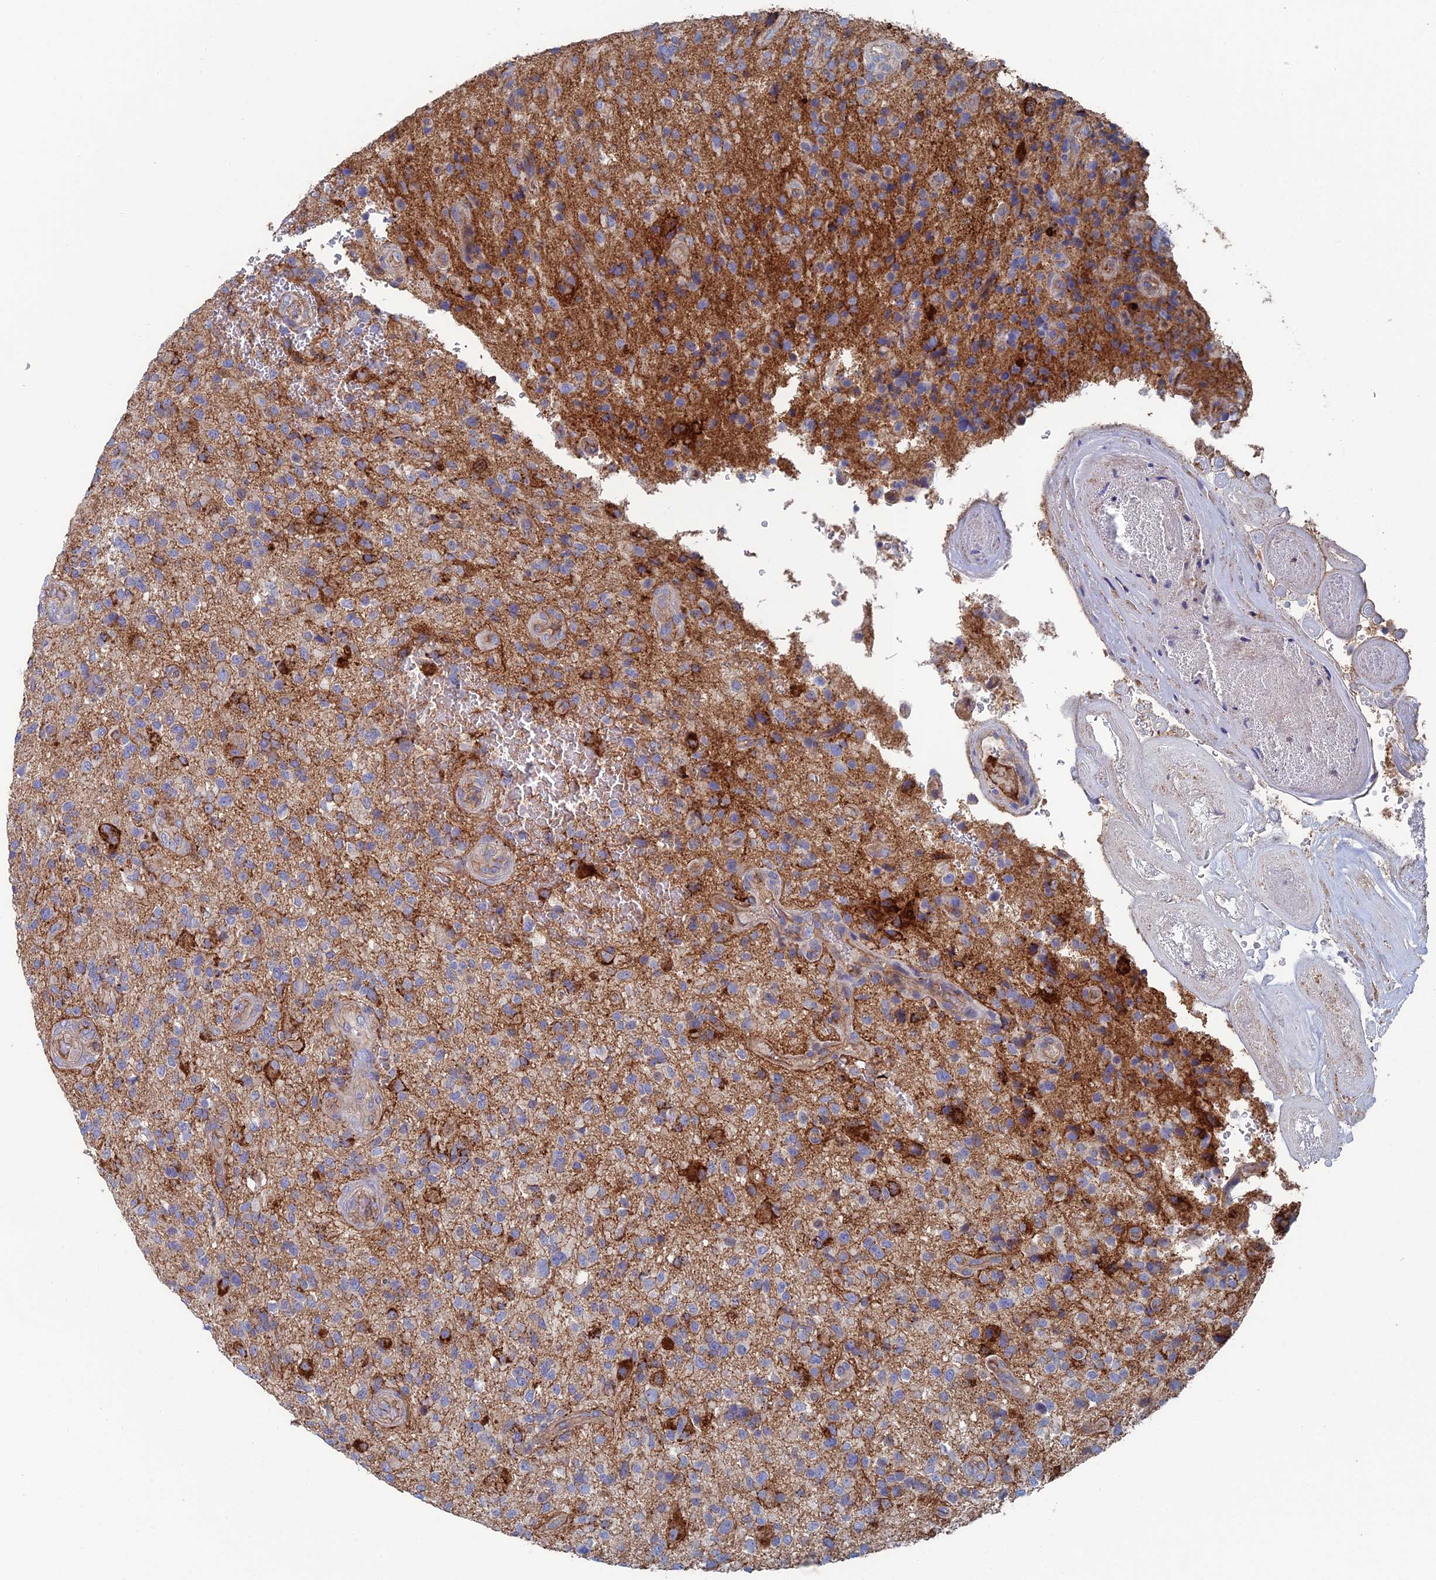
{"staining": {"intensity": "strong", "quantity": "<25%", "location": "cytoplasmic/membranous"}, "tissue": "glioma", "cell_type": "Tumor cells", "image_type": "cancer", "snomed": [{"axis": "morphology", "description": "Glioma, malignant, High grade"}, {"axis": "topography", "description": "Brain"}], "caption": "Human malignant glioma (high-grade) stained with a protein marker reveals strong staining in tumor cells.", "gene": "SNX11", "patient": {"sex": "male", "age": 47}}